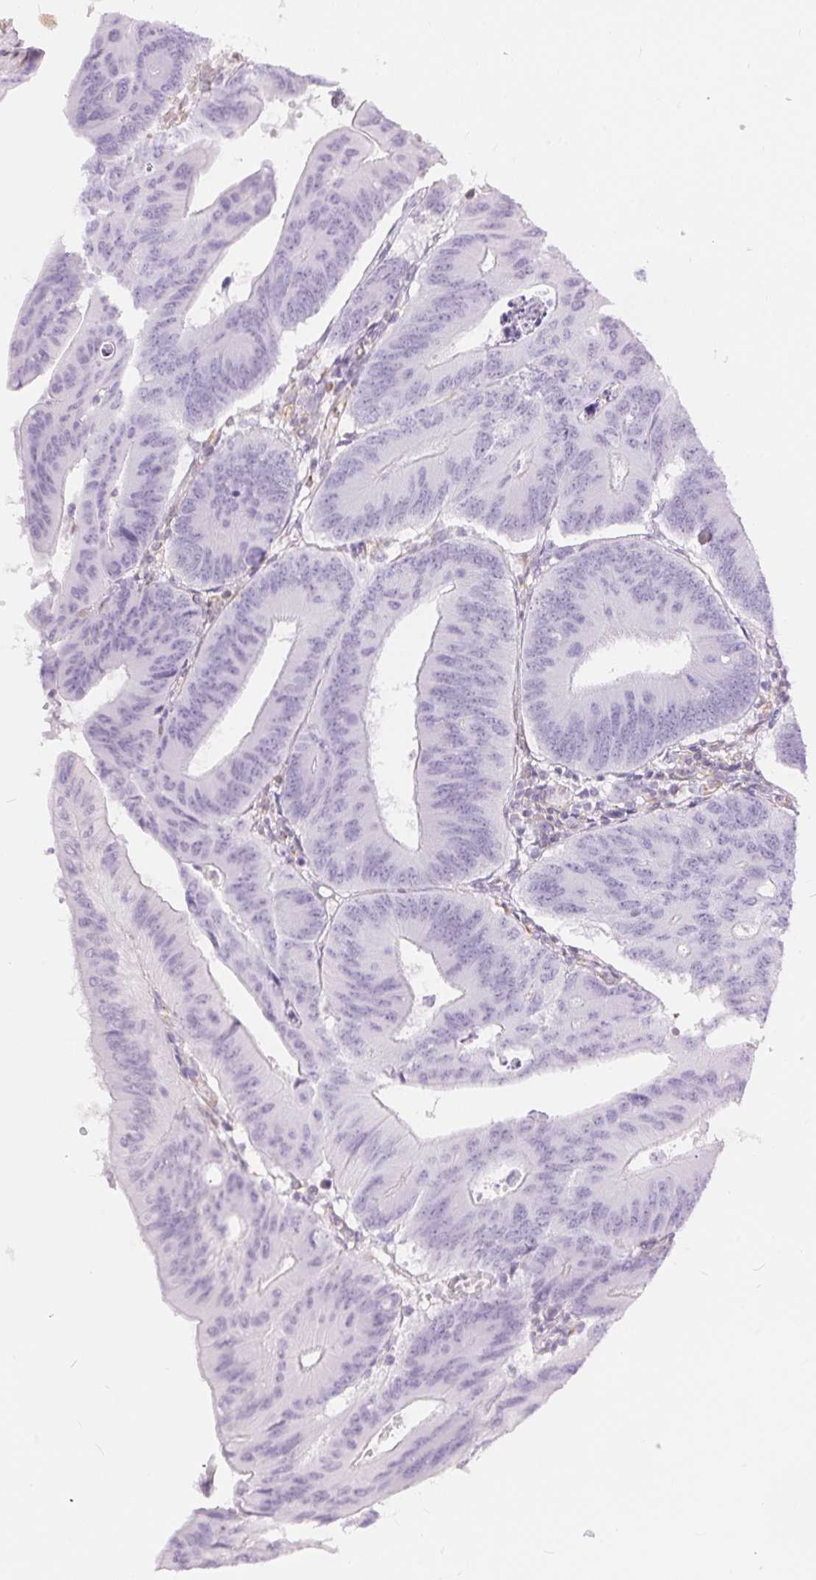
{"staining": {"intensity": "negative", "quantity": "none", "location": "none"}, "tissue": "colorectal cancer", "cell_type": "Tumor cells", "image_type": "cancer", "snomed": [{"axis": "morphology", "description": "Adenocarcinoma, NOS"}, {"axis": "topography", "description": "Colon"}], "caption": "A micrograph of adenocarcinoma (colorectal) stained for a protein reveals no brown staining in tumor cells.", "gene": "GFAP", "patient": {"sex": "male", "age": 65}}